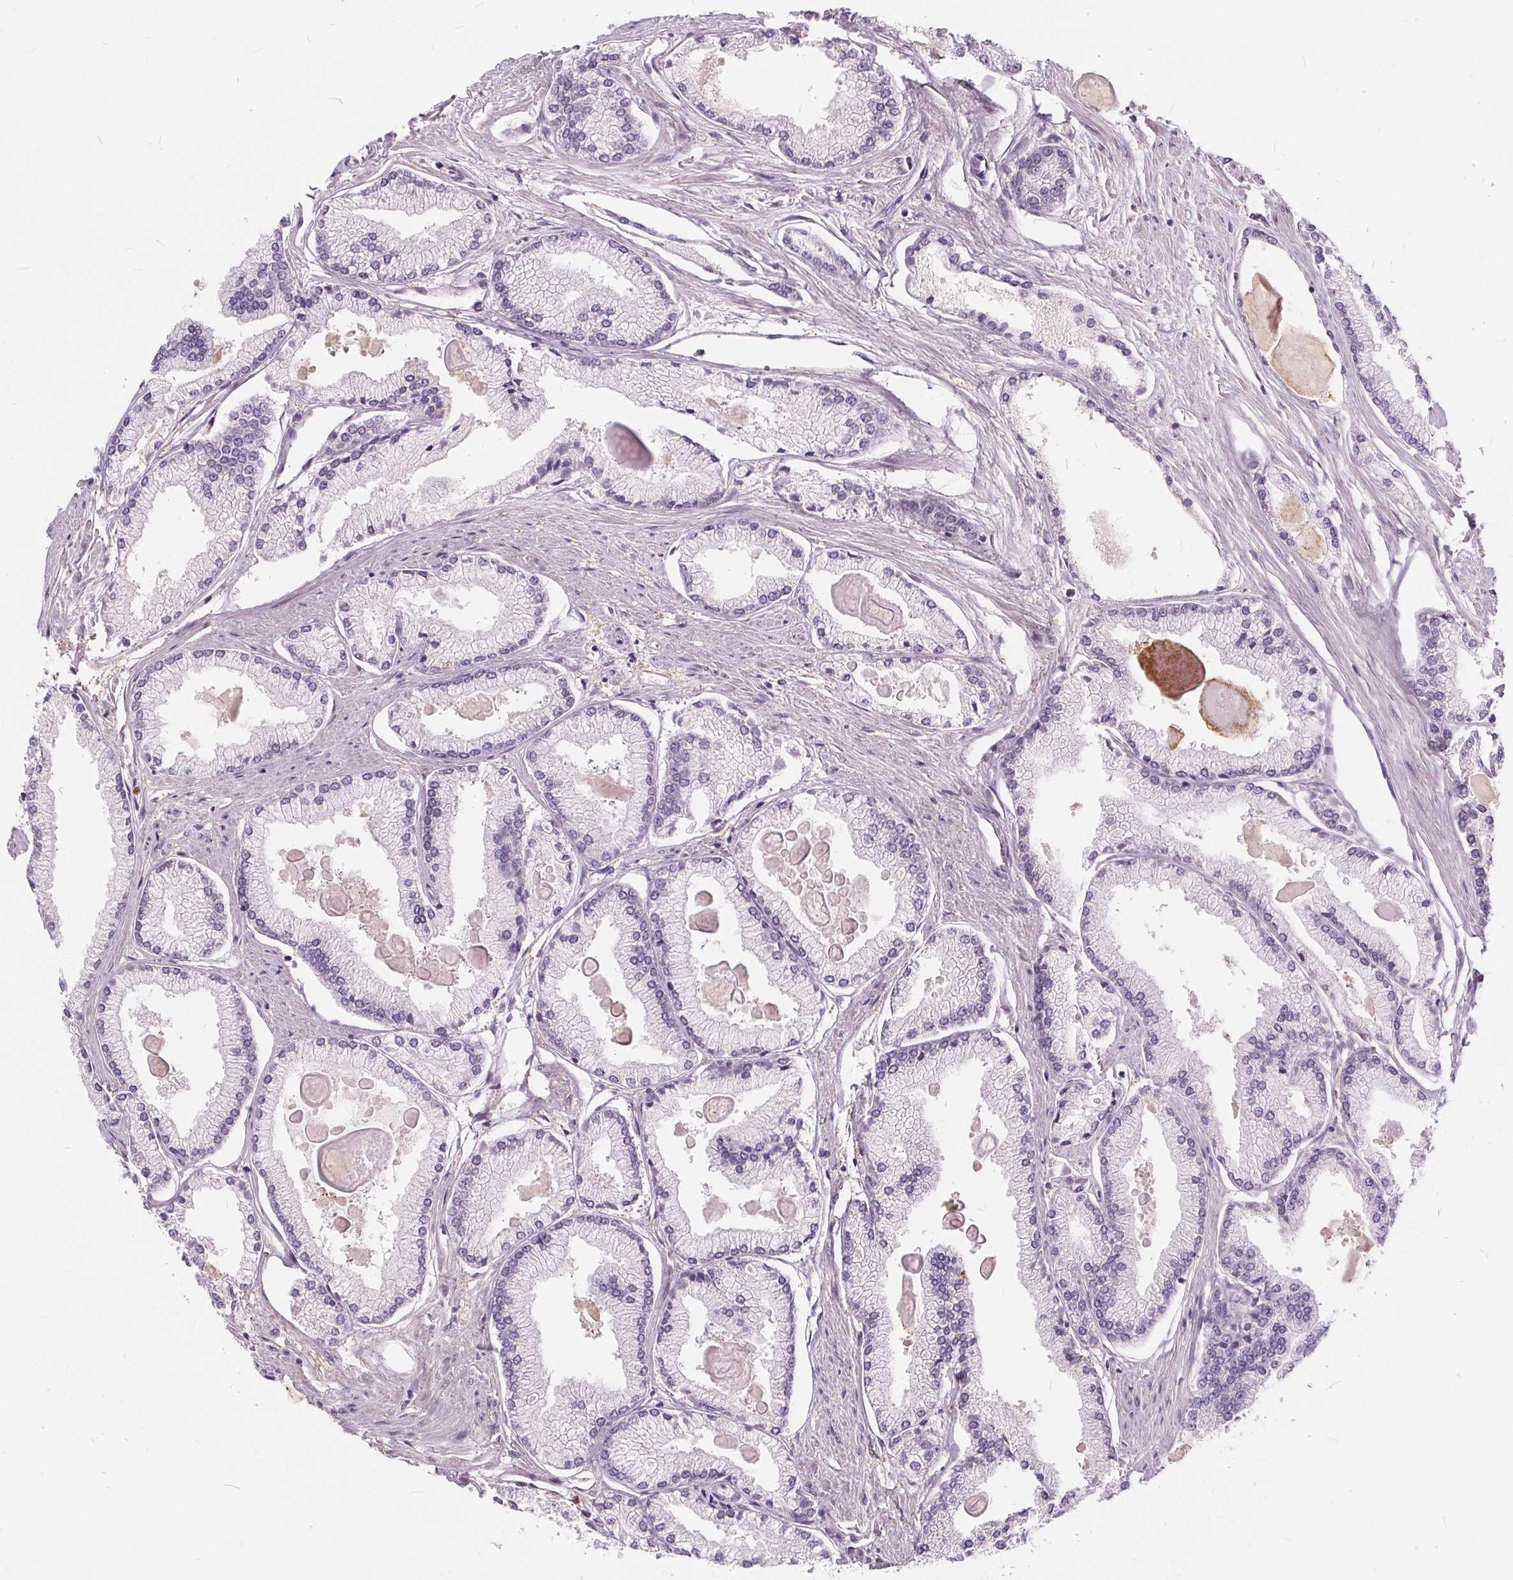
{"staining": {"intensity": "negative", "quantity": "none", "location": "none"}, "tissue": "prostate cancer", "cell_type": "Tumor cells", "image_type": "cancer", "snomed": [{"axis": "morphology", "description": "Adenocarcinoma, High grade"}, {"axis": "topography", "description": "Prostate"}], "caption": "Tumor cells show no significant expression in prostate adenocarcinoma (high-grade).", "gene": "HAAO", "patient": {"sex": "male", "age": 68}}